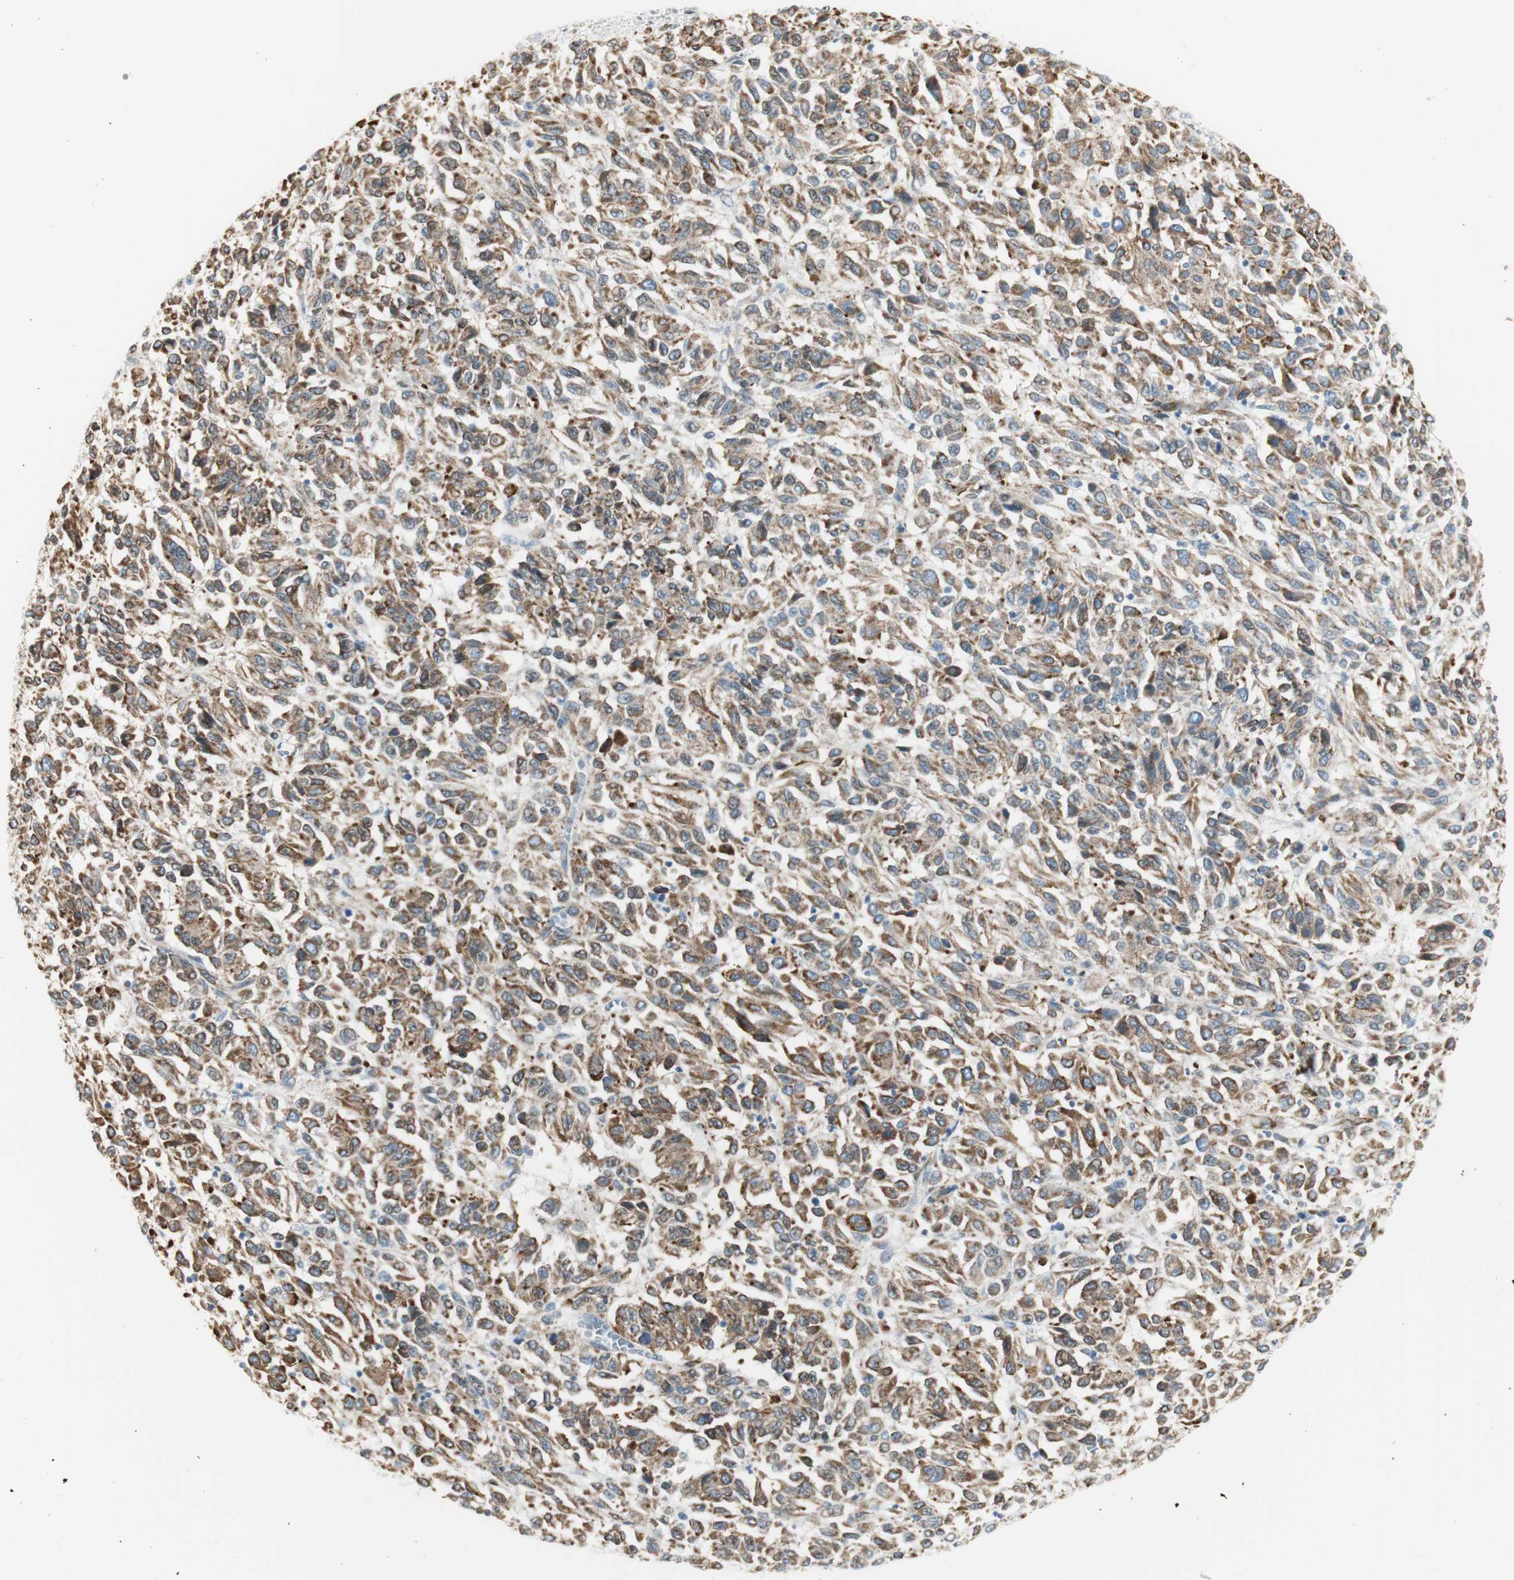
{"staining": {"intensity": "moderate", "quantity": ">75%", "location": "cytoplasmic/membranous"}, "tissue": "melanoma", "cell_type": "Tumor cells", "image_type": "cancer", "snomed": [{"axis": "morphology", "description": "Malignant melanoma, Metastatic site"}, {"axis": "topography", "description": "Lung"}], "caption": "Protein expression by IHC demonstrates moderate cytoplasmic/membranous staining in approximately >75% of tumor cells in malignant melanoma (metastatic site). (DAB (3,3'-diaminobenzidine) IHC with brightfield microscopy, high magnification).", "gene": "TNFSF11", "patient": {"sex": "male", "age": 64}}